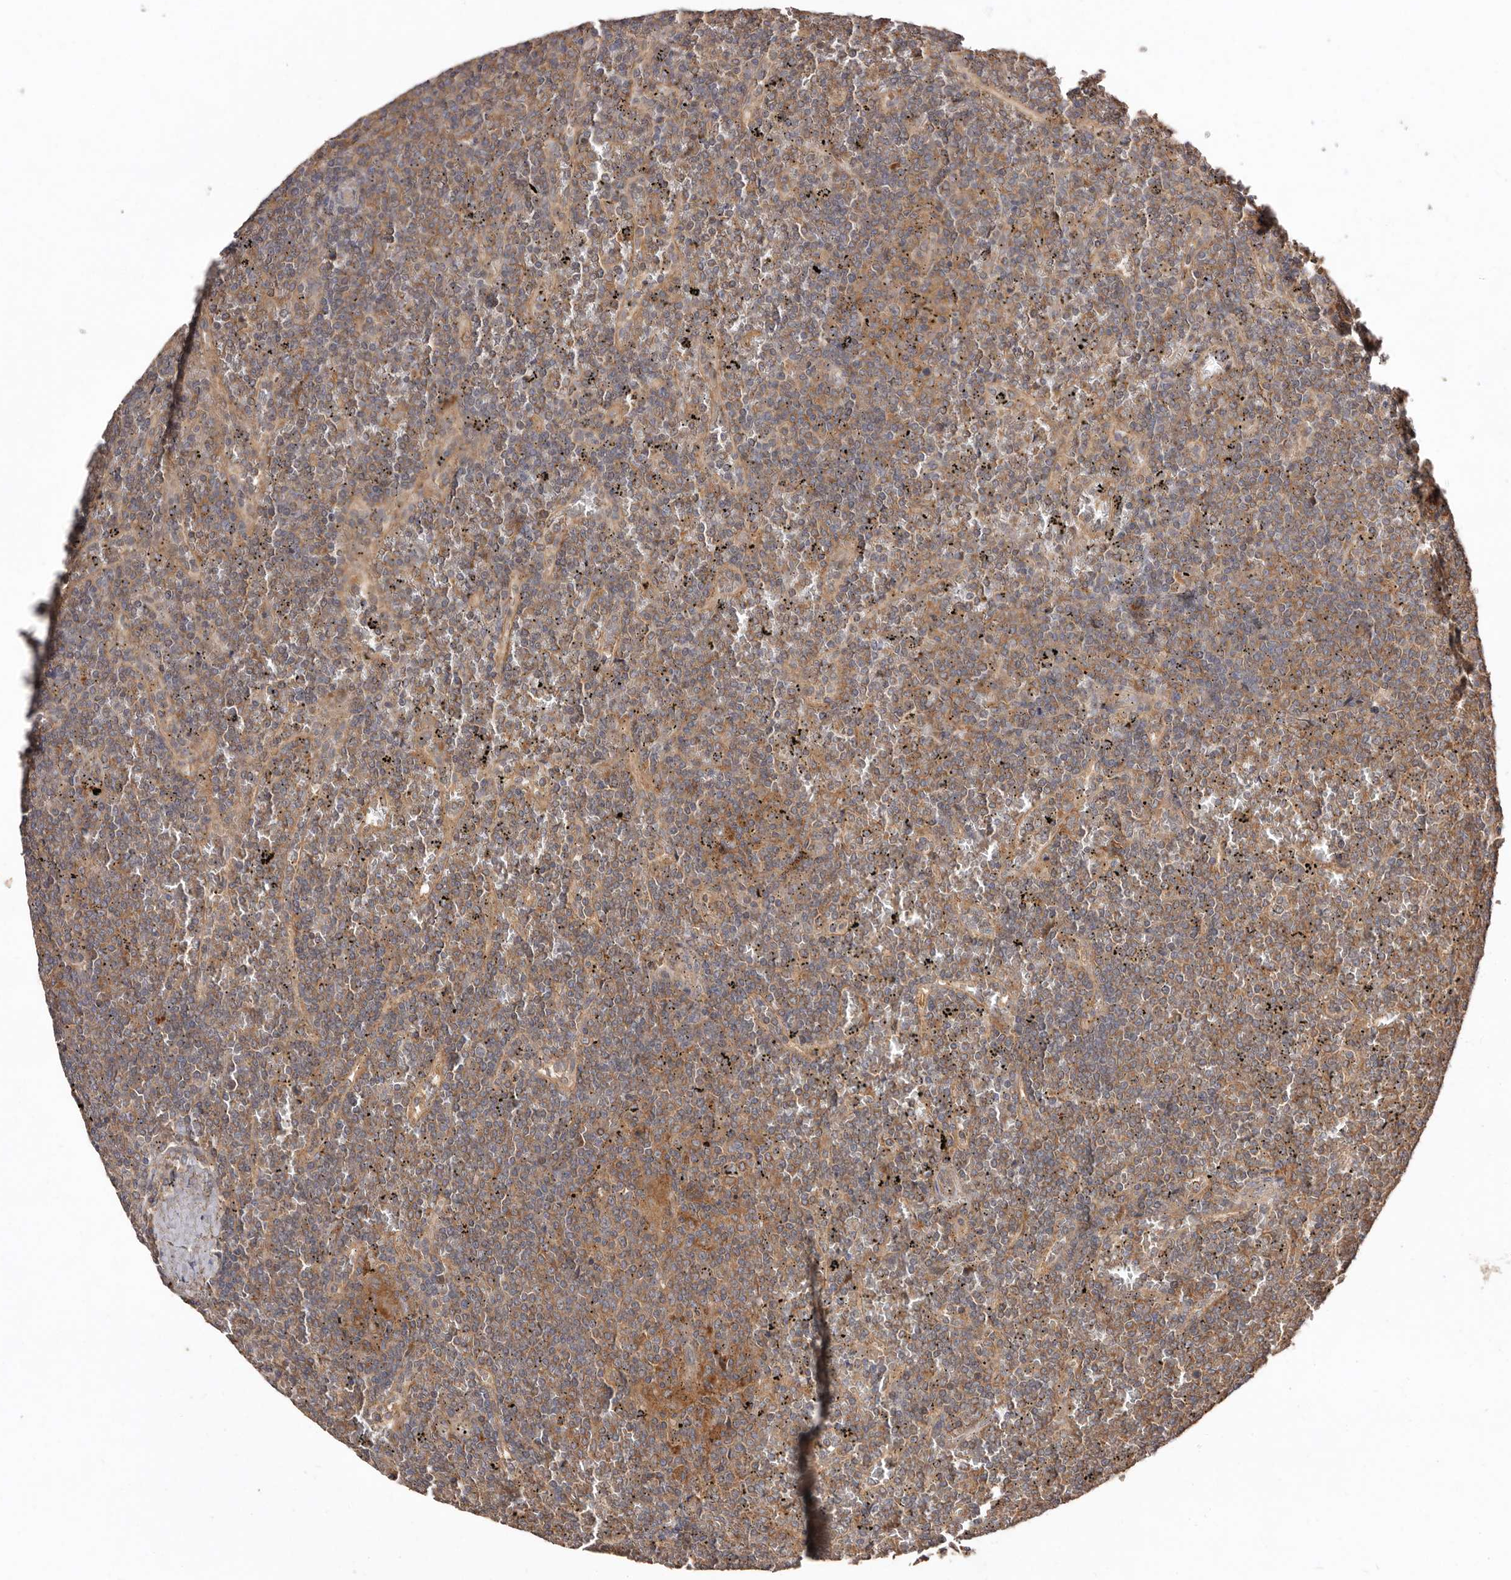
{"staining": {"intensity": "weak", "quantity": "25%-75%", "location": "cytoplasmic/membranous"}, "tissue": "lymphoma", "cell_type": "Tumor cells", "image_type": "cancer", "snomed": [{"axis": "morphology", "description": "Malignant lymphoma, non-Hodgkin's type, Low grade"}, {"axis": "topography", "description": "Spleen"}], "caption": "Immunohistochemical staining of human lymphoma reveals low levels of weak cytoplasmic/membranous expression in approximately 25%-75% of tumor cells.", "gene": "RWDD1", "patient": {"sex": "female", "age": 19}}